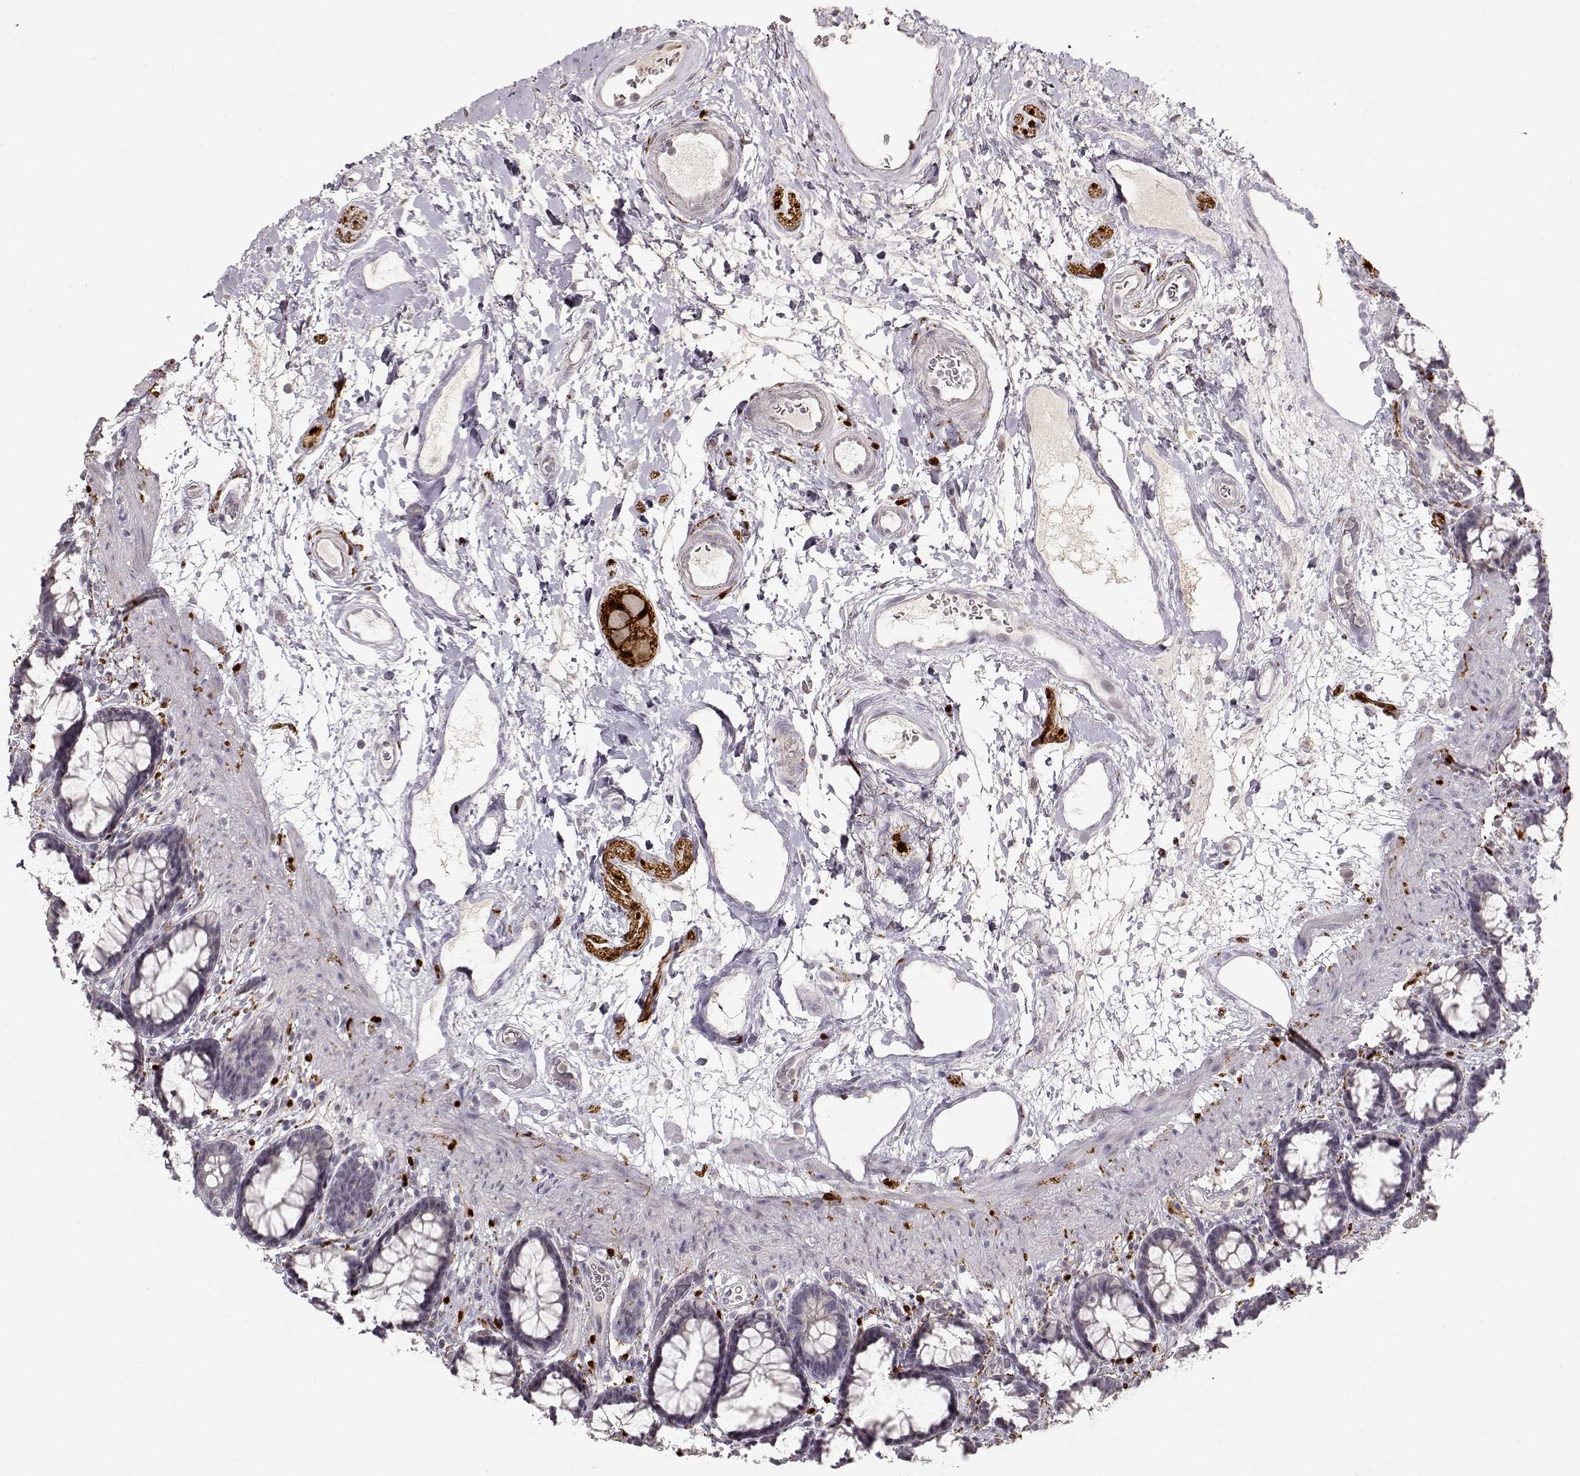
{"staining": {"intensity": "negative", "quantity": "none", "location": "none"}, "tissue": "rectum", "cell_type": "Glandular cells", "image_type": "normal", "snomed": [{"axis": "morphology", "description": "Normal tissue, NOS"}, {"axis": "topography", "description": "Rectum"}], "caption": "Immunohistochemistry of benign rectum demonstrates no positivity in glandular cells.", "gene": "S100B", "patient": {"sex": "male", "age": 72}}